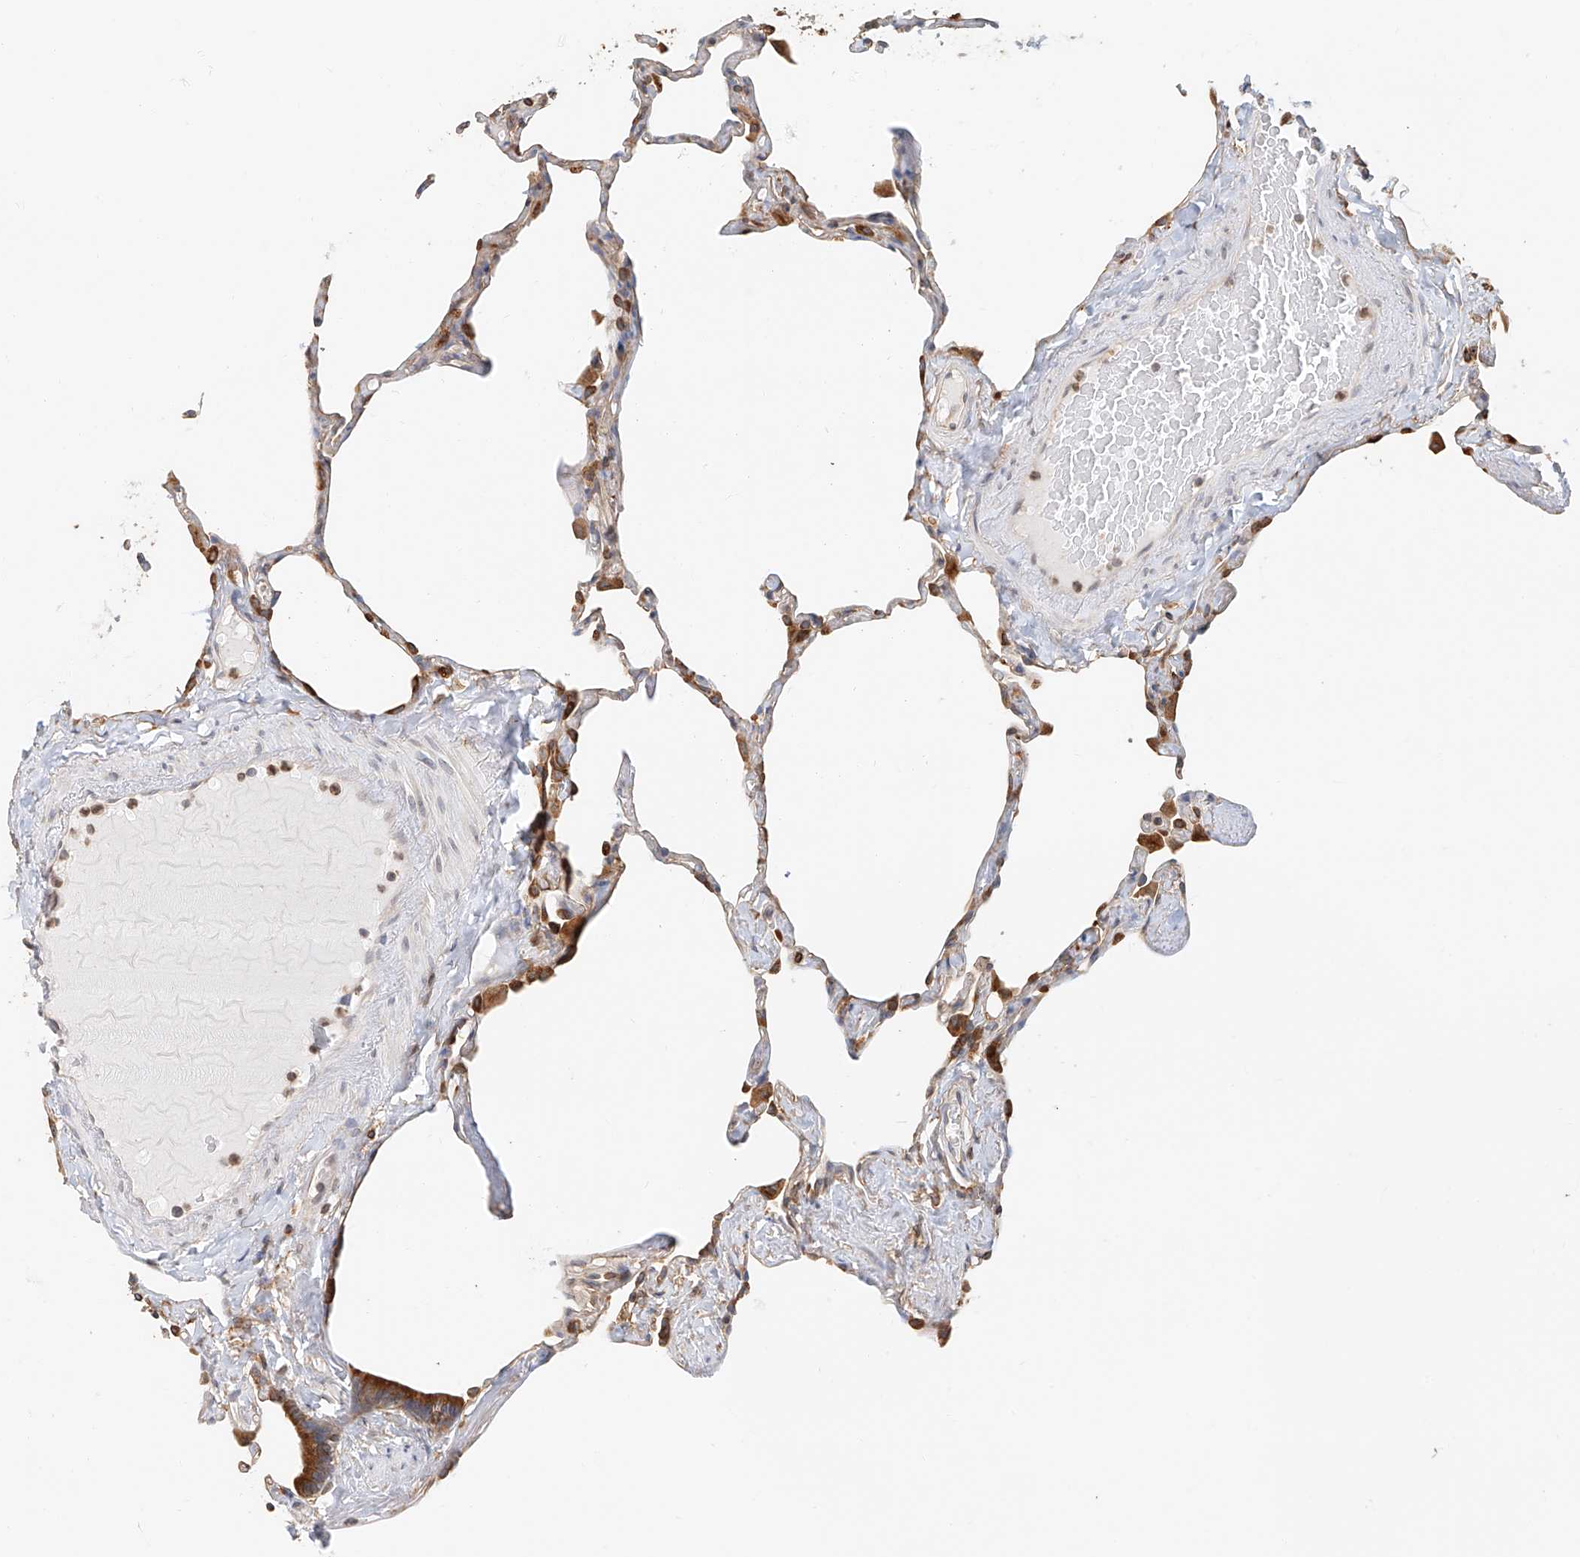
{"staining": {"intensity": "moderate", "quantity": "25%-75%", "location": "cytoplasmic/membranous"}, "tissue": "lung", "cell_type": "Alveolar cells", "image_type": "normal", "snomed": [{"axis": "morphology", "description": "Normal tissue, NOS"}, {"axis": "topography", "description": "Lung"}], "caption": "Immunohistochemistry (IHC) (DAB (3,3'-diaminobenzidine)) staining of unremarkable lung displays moderate cytoplasmic/membranous protein positivity in about 25%-75% of alveolar cells.", "gene": "DHRS7", "patient": {"sex": "male", "age": 65}}